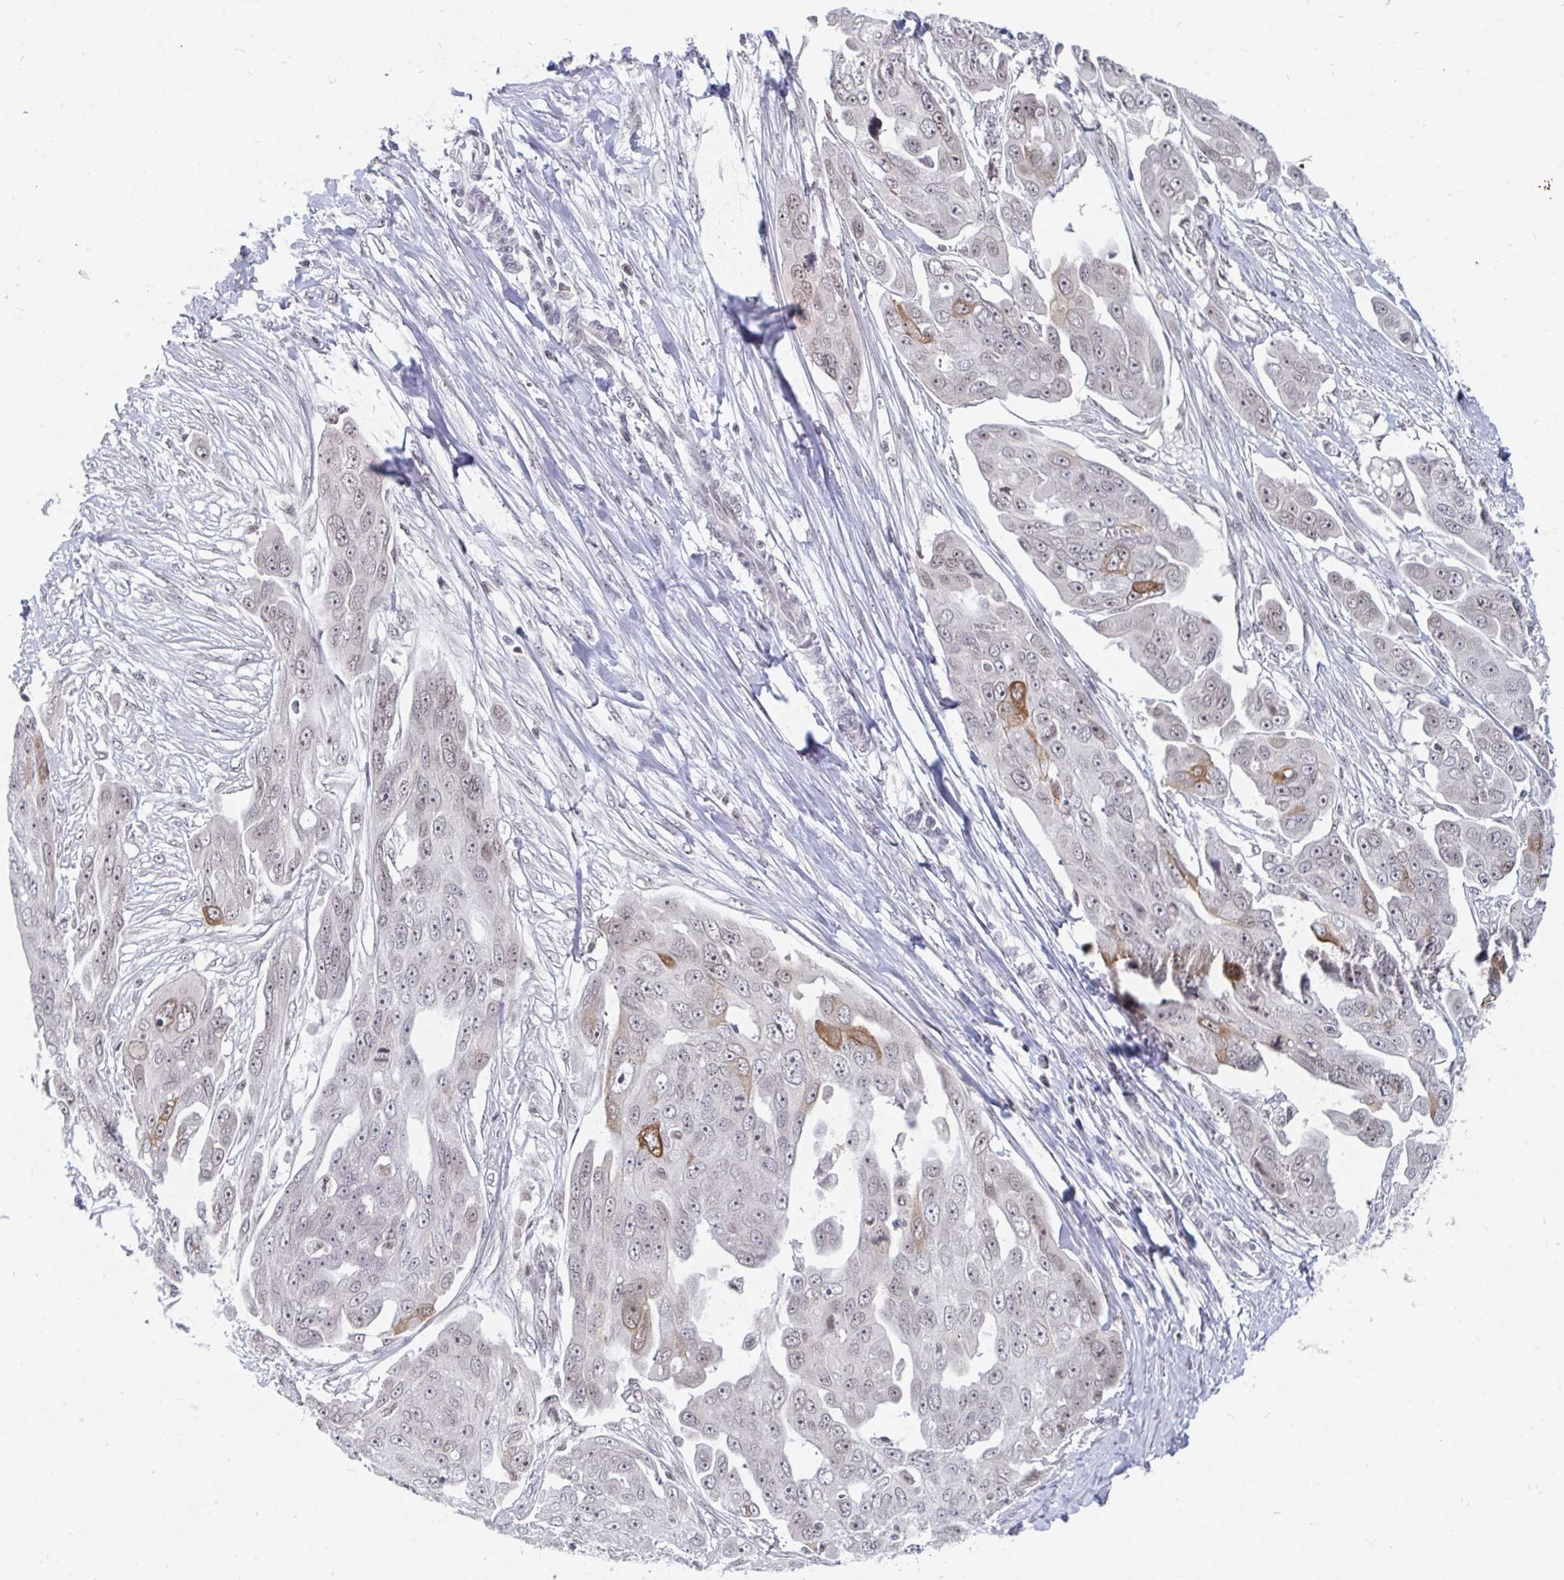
{"staining": {"intensity": "moderate", "quantity": "<25%", "location": "cytoplasmic/membranous,nuclear"}, "tissue": "ovarian cancer", "cell_type": "Tumor cells", "image_type": "cancer", "snomed": [{"axis": "morphology", "description": "Carcinoma, endometroid"}, {"axis": "topography", "description": "Ovary"}], "caption": "Human ovarian cancer (endometroid carcinoma) stained with a protein marker displays moderate staining in tumor cells.", "gene": "TRIP12", "patient": {"sex": "female", "age": 70}}